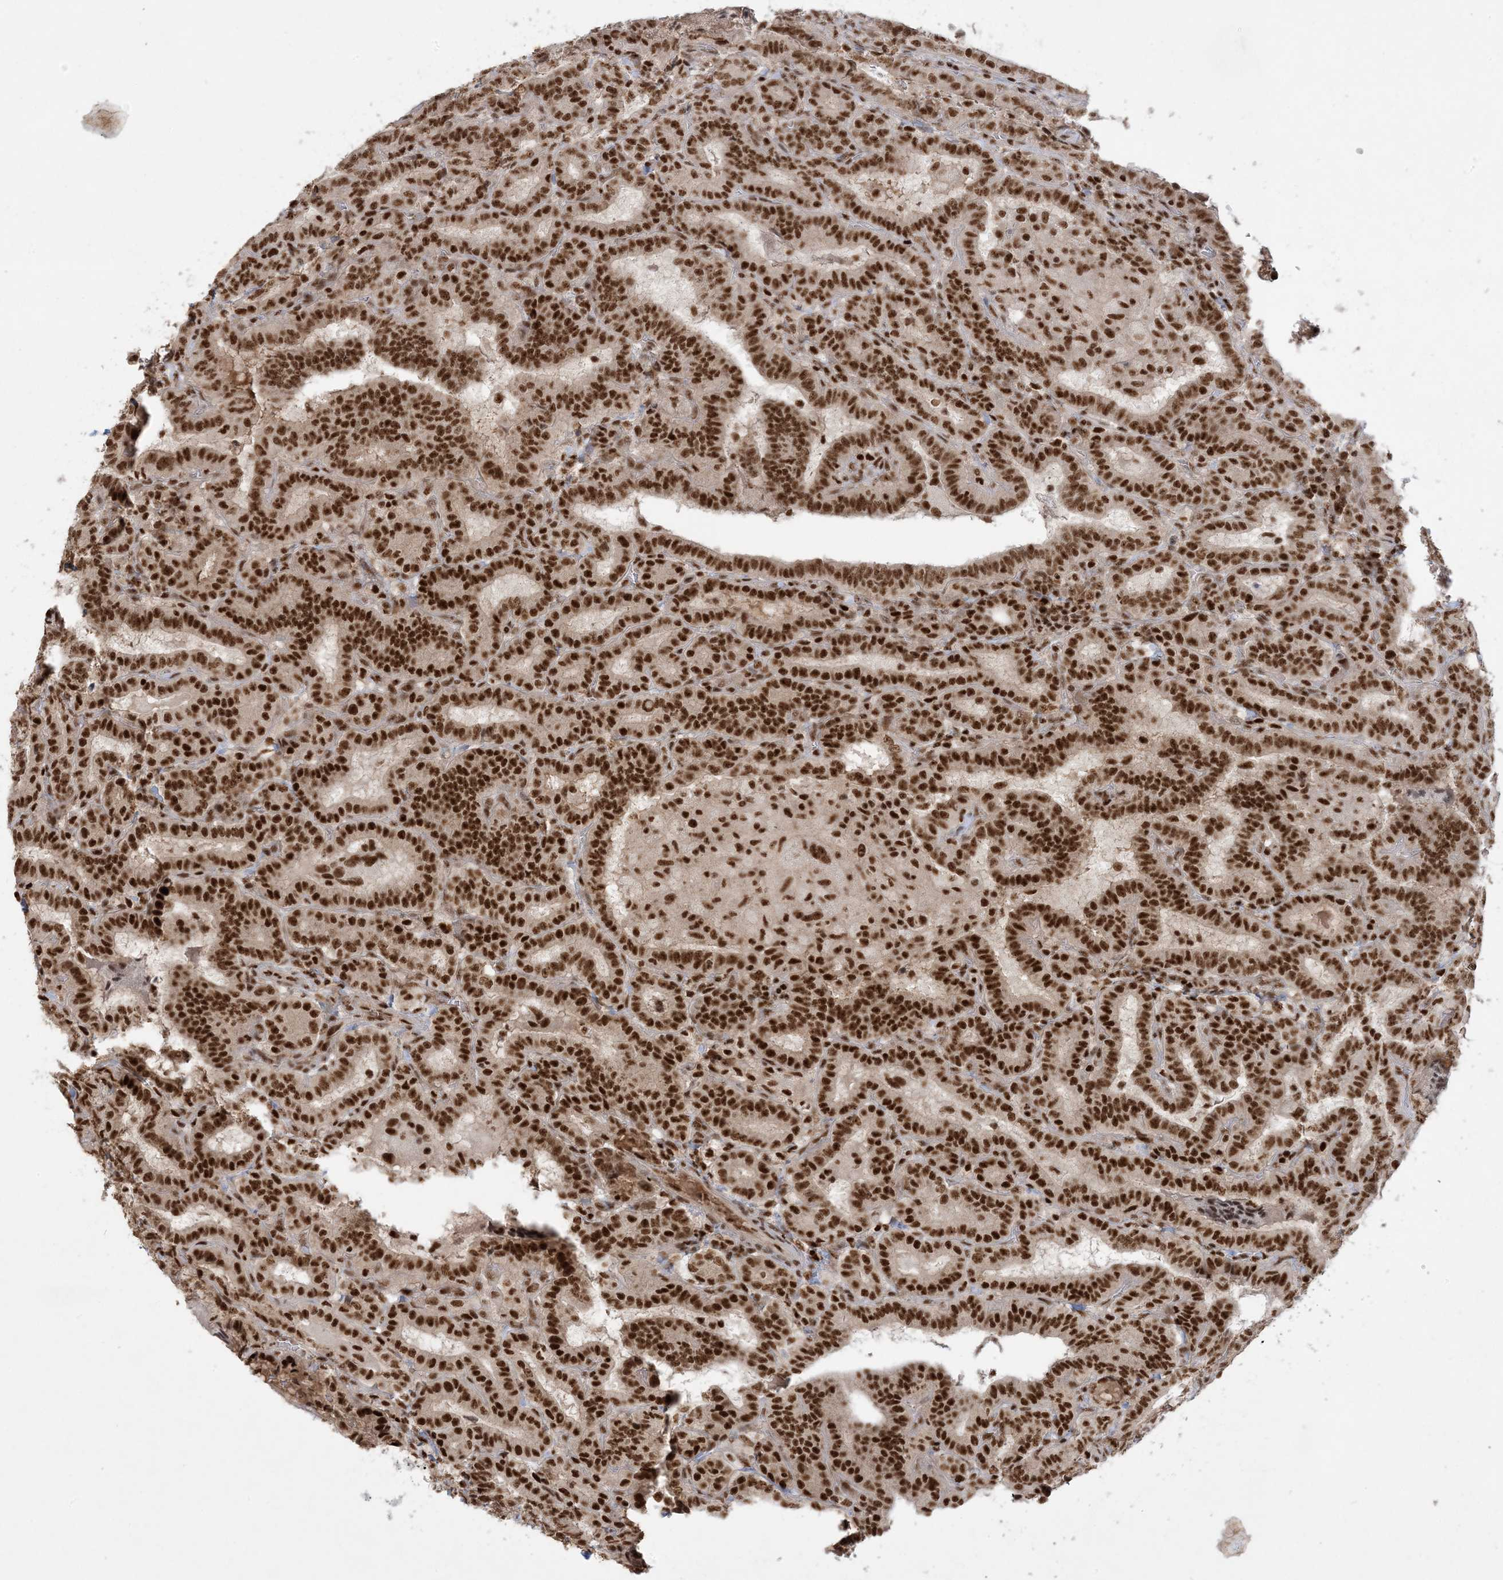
{"staining": {"intensity": "strong", "quantity": ">75%", "location": "nuclear"}, "tissue": "thyroid cancer", "cell_type": "Tumor cells", "image_type": "cancer", "snomed": [{"axis": "morphology", "description": "Papillary adenocarcinoma, NOS"}, {"axis": "topography", "description": "Thyroid gland"}], "caption": "Protein staining by immunohistochemistry (IHC) exhibits strong nuclear expression in about >75% of tumor cells in papillary adenocarcinoma (thyroid).", "gene": "PPIL2", "patient": {"sex": "female", "age": 72}}